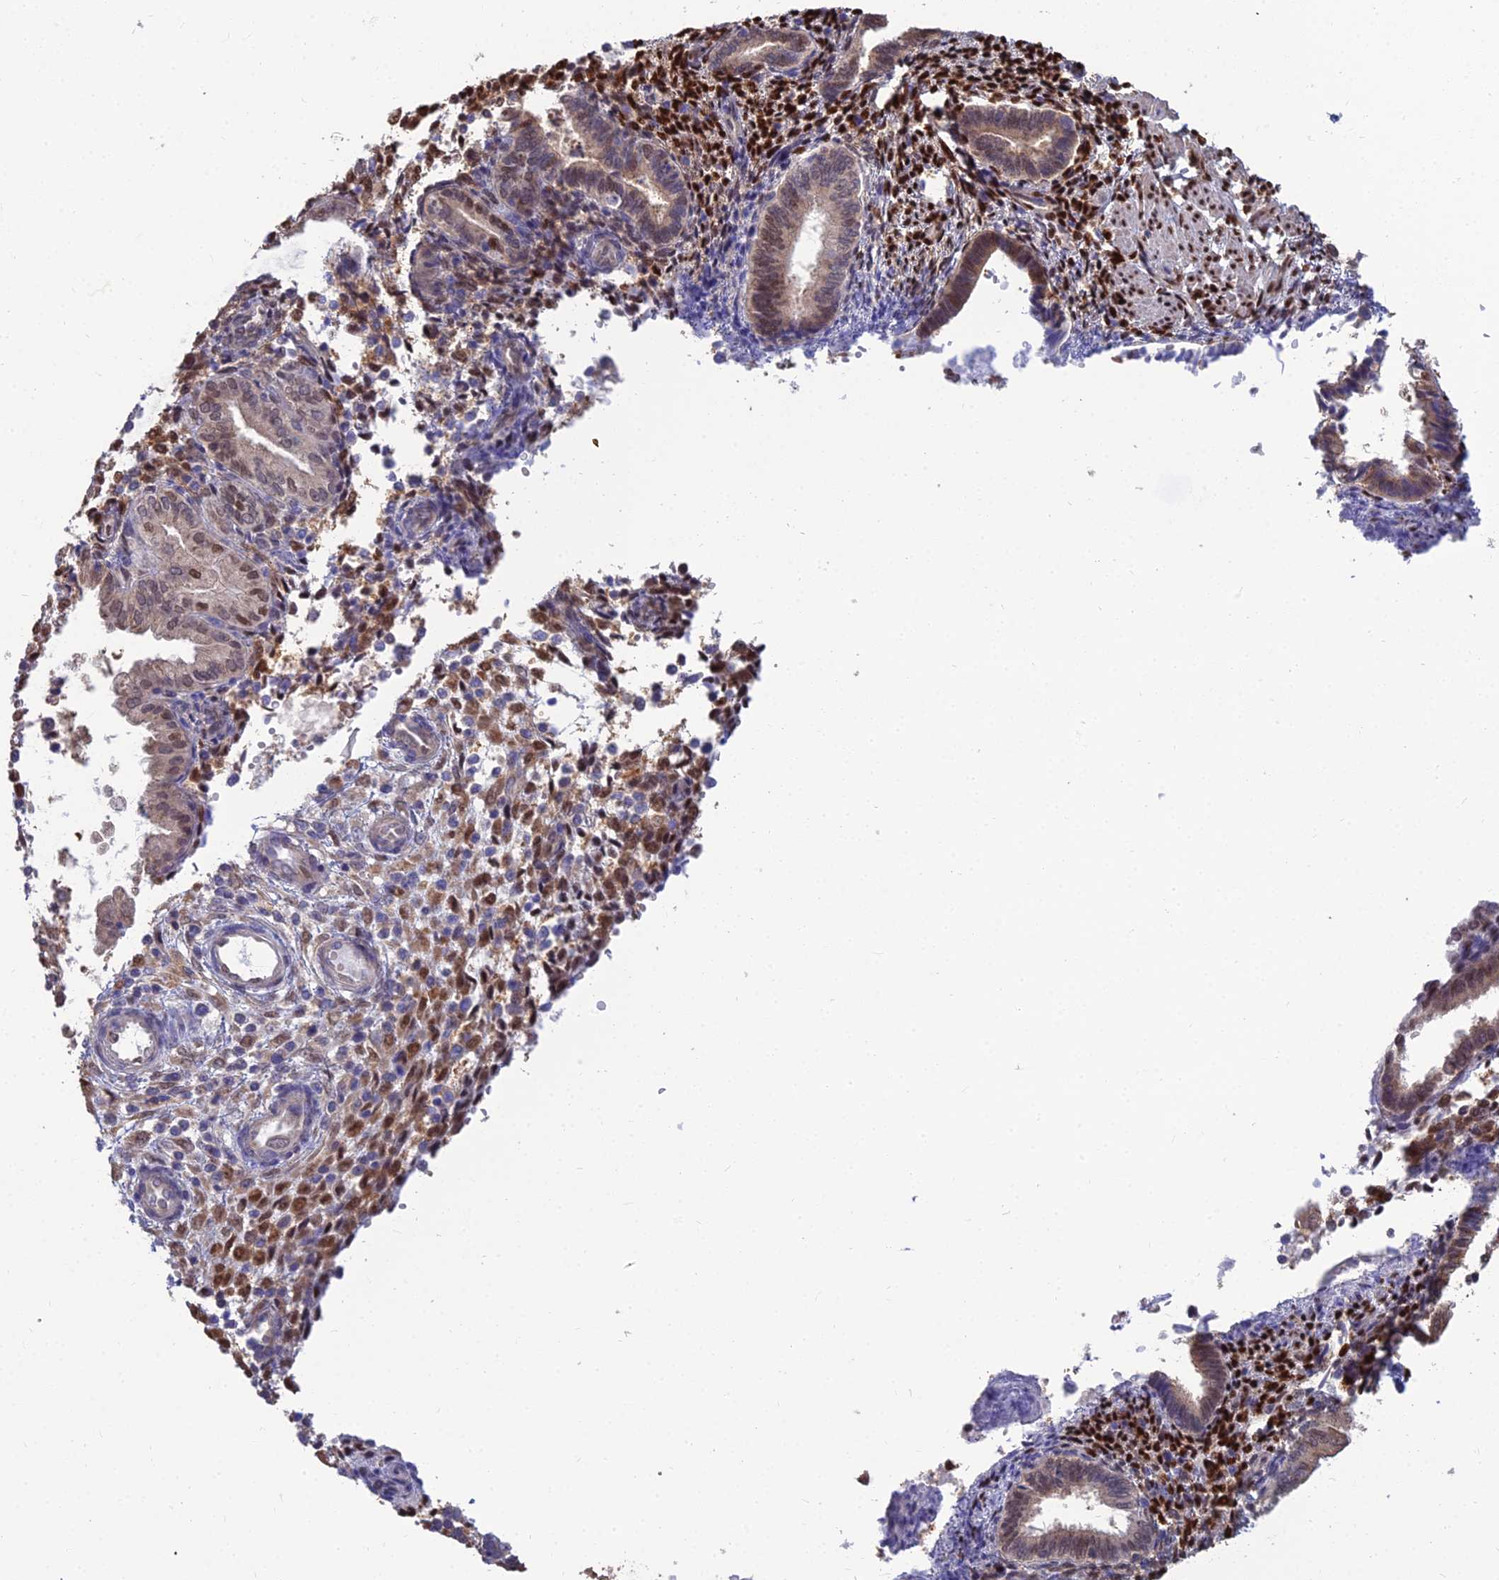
{"staining": {"intensity": "moderate", "quantity": "25%-75%", "location": "nuclear"}, "tissue": "endometrium", "cell_type": "Cells in endometrial stroma", "image_type": "normal", "snomed": [{"axis": "morphology", "description": "Normal tissue, NOS"}, {"axis": "topography", "description": "Endometrium"}], "caption": "The immunohistochemical stain labels moderate nuclear expression in cells in endometrial stroma of normal endometrium.", "gene": "DNPEP", "patient": {"sex": "female", "age": 53}}